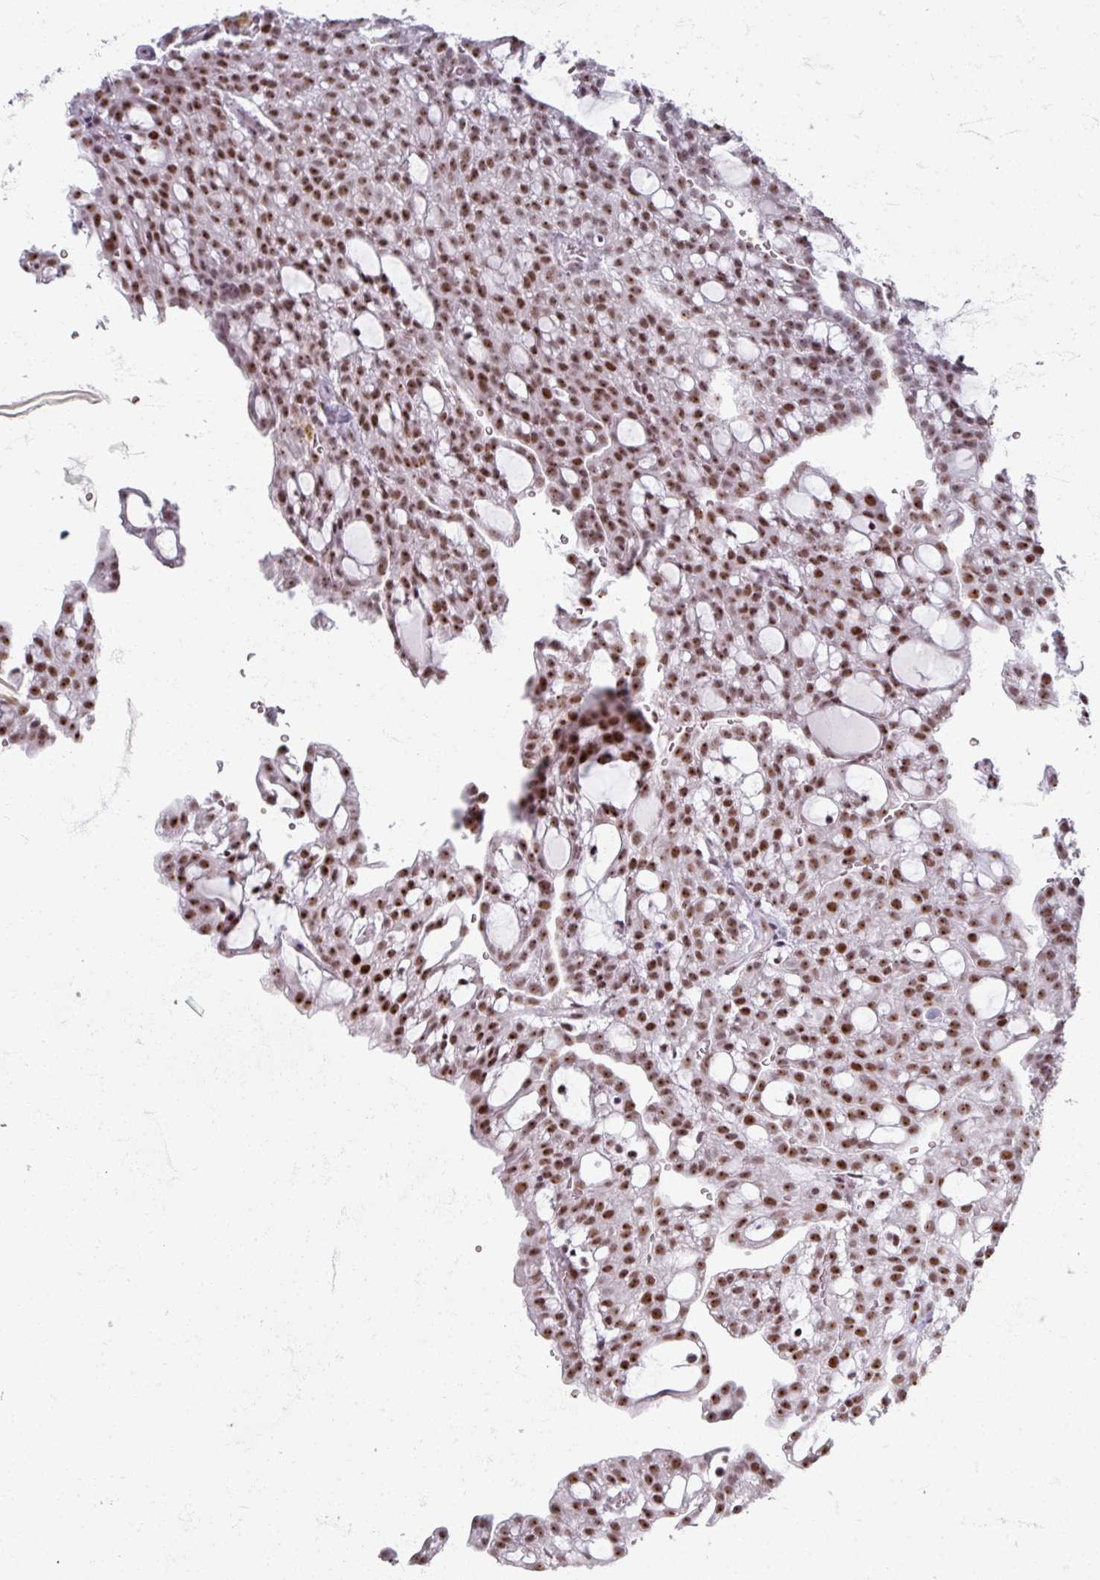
{"staining": {"intensity": "strong", "quantity": ">75%", "location": "nuclear"}, "tissue": "renal cancer", "cell_type": "Tumor cells", "image_type": "cancer", "snomed": [{"axis": "morphology", "description": "Adenocarcinoma, NOS"}, {"axis": "topography", "description": "Kidney"}], "caption": "Protein staining by immunohistochemistry displays strong nuclear expression in approximately >75% of tumor cells in renal cancer.", "gene": "ADAR", "patient": {"sex": "male", "age": 63}}